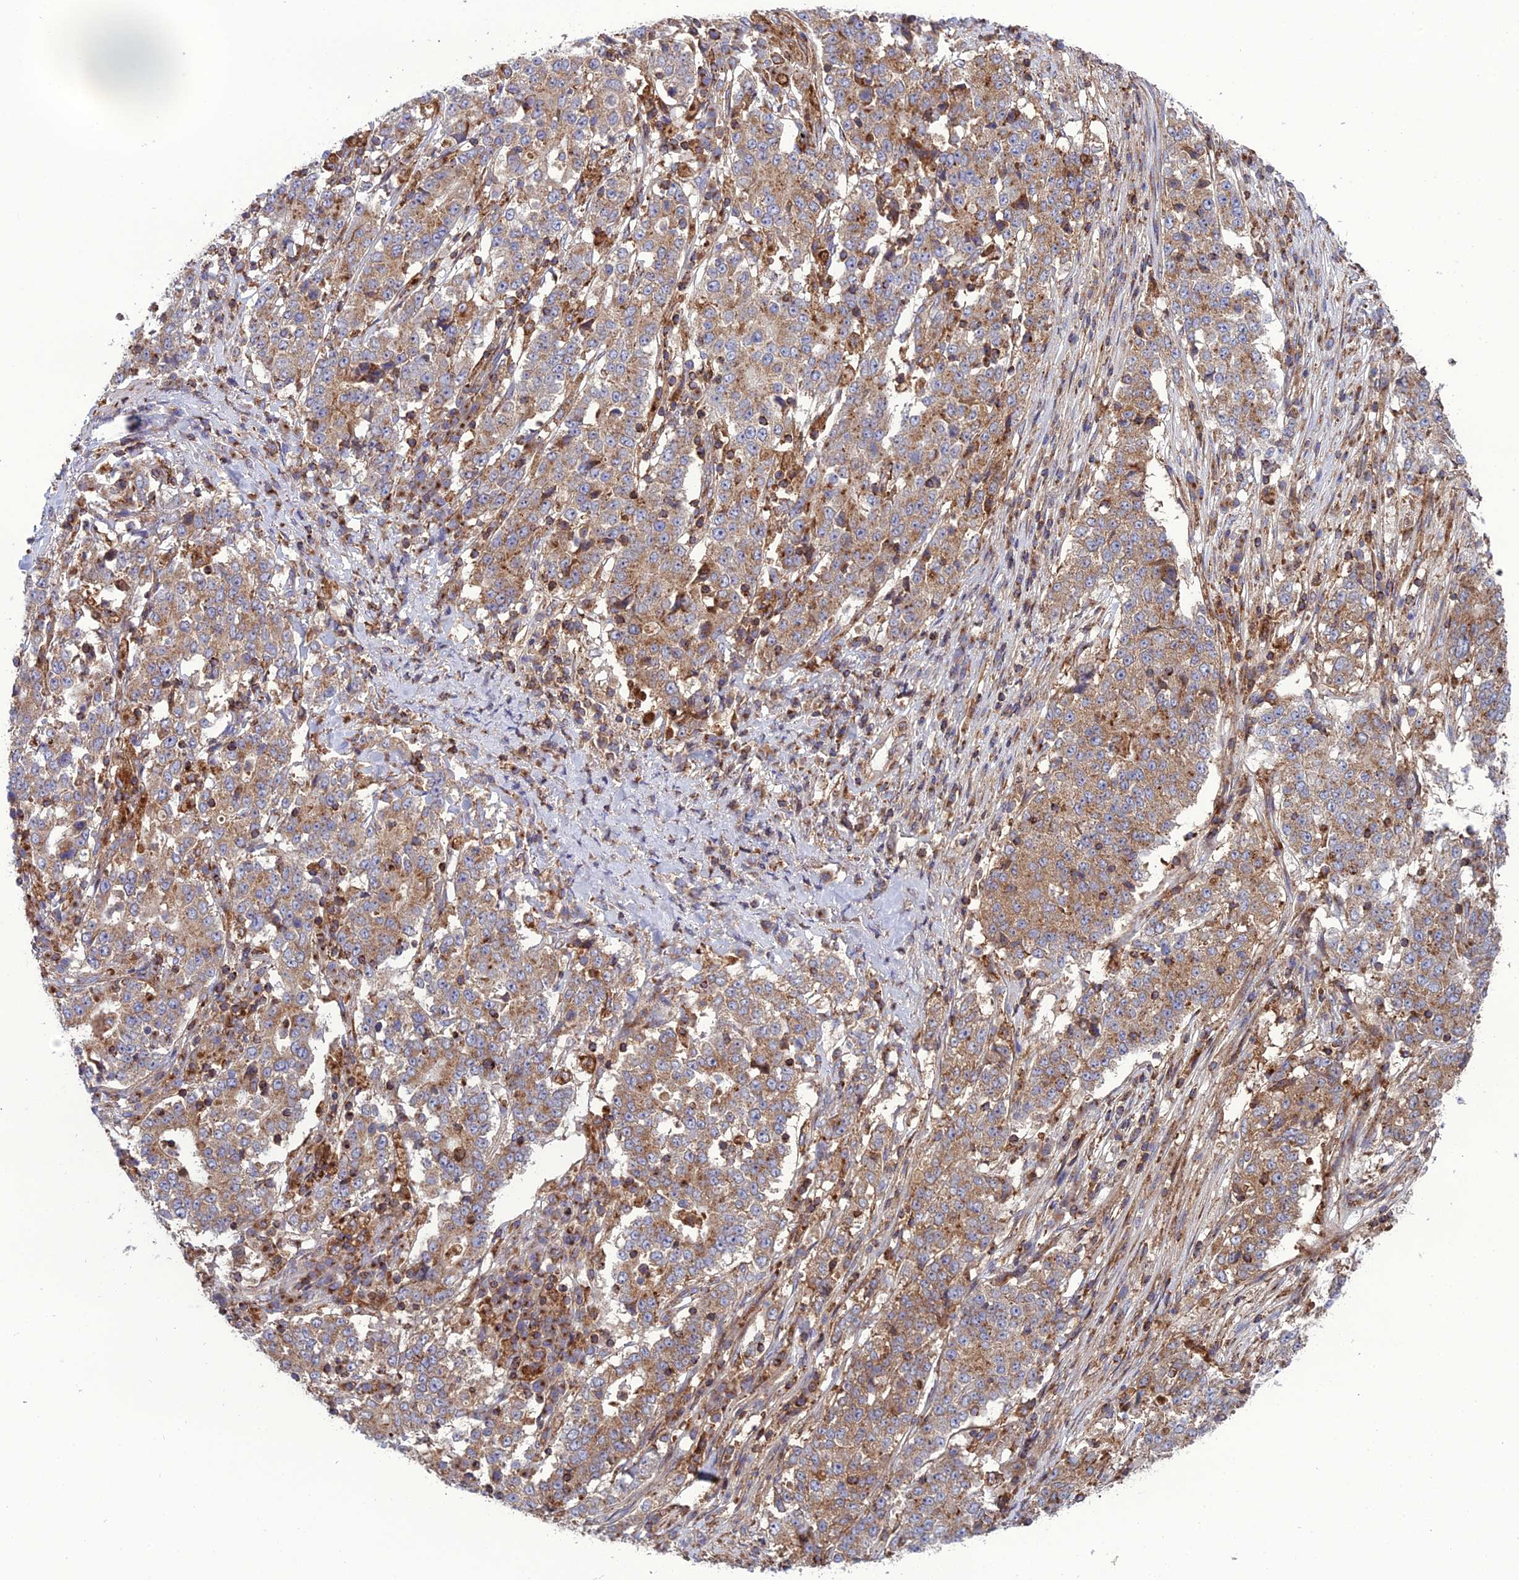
{"staining": {"intensity": "moderate", "quantity": ">75%", "location": "cytoplasmic/membranous"}, "tissue": "stomach cancer", "cell_type": "Tumor cells", "image_type": "cancer", "snomed": [{"axis": "morphology", "description": "Adenocarcinoma, NOS"}, {"axis": "topography", "description": "Stomach"}], "caption": "Immunohistochemistry photomicrograph of neoplastic tissue: human stomach cancer stained using IHC demonstrates medium levels of moderate protein expression localized specifically in the cytoplasmic/membranous of tumor cells, appearing as a cytoplasmic/membranous brown color.", "gene": "LNPEP", "patient": {"sex": "male", "age": 59}}